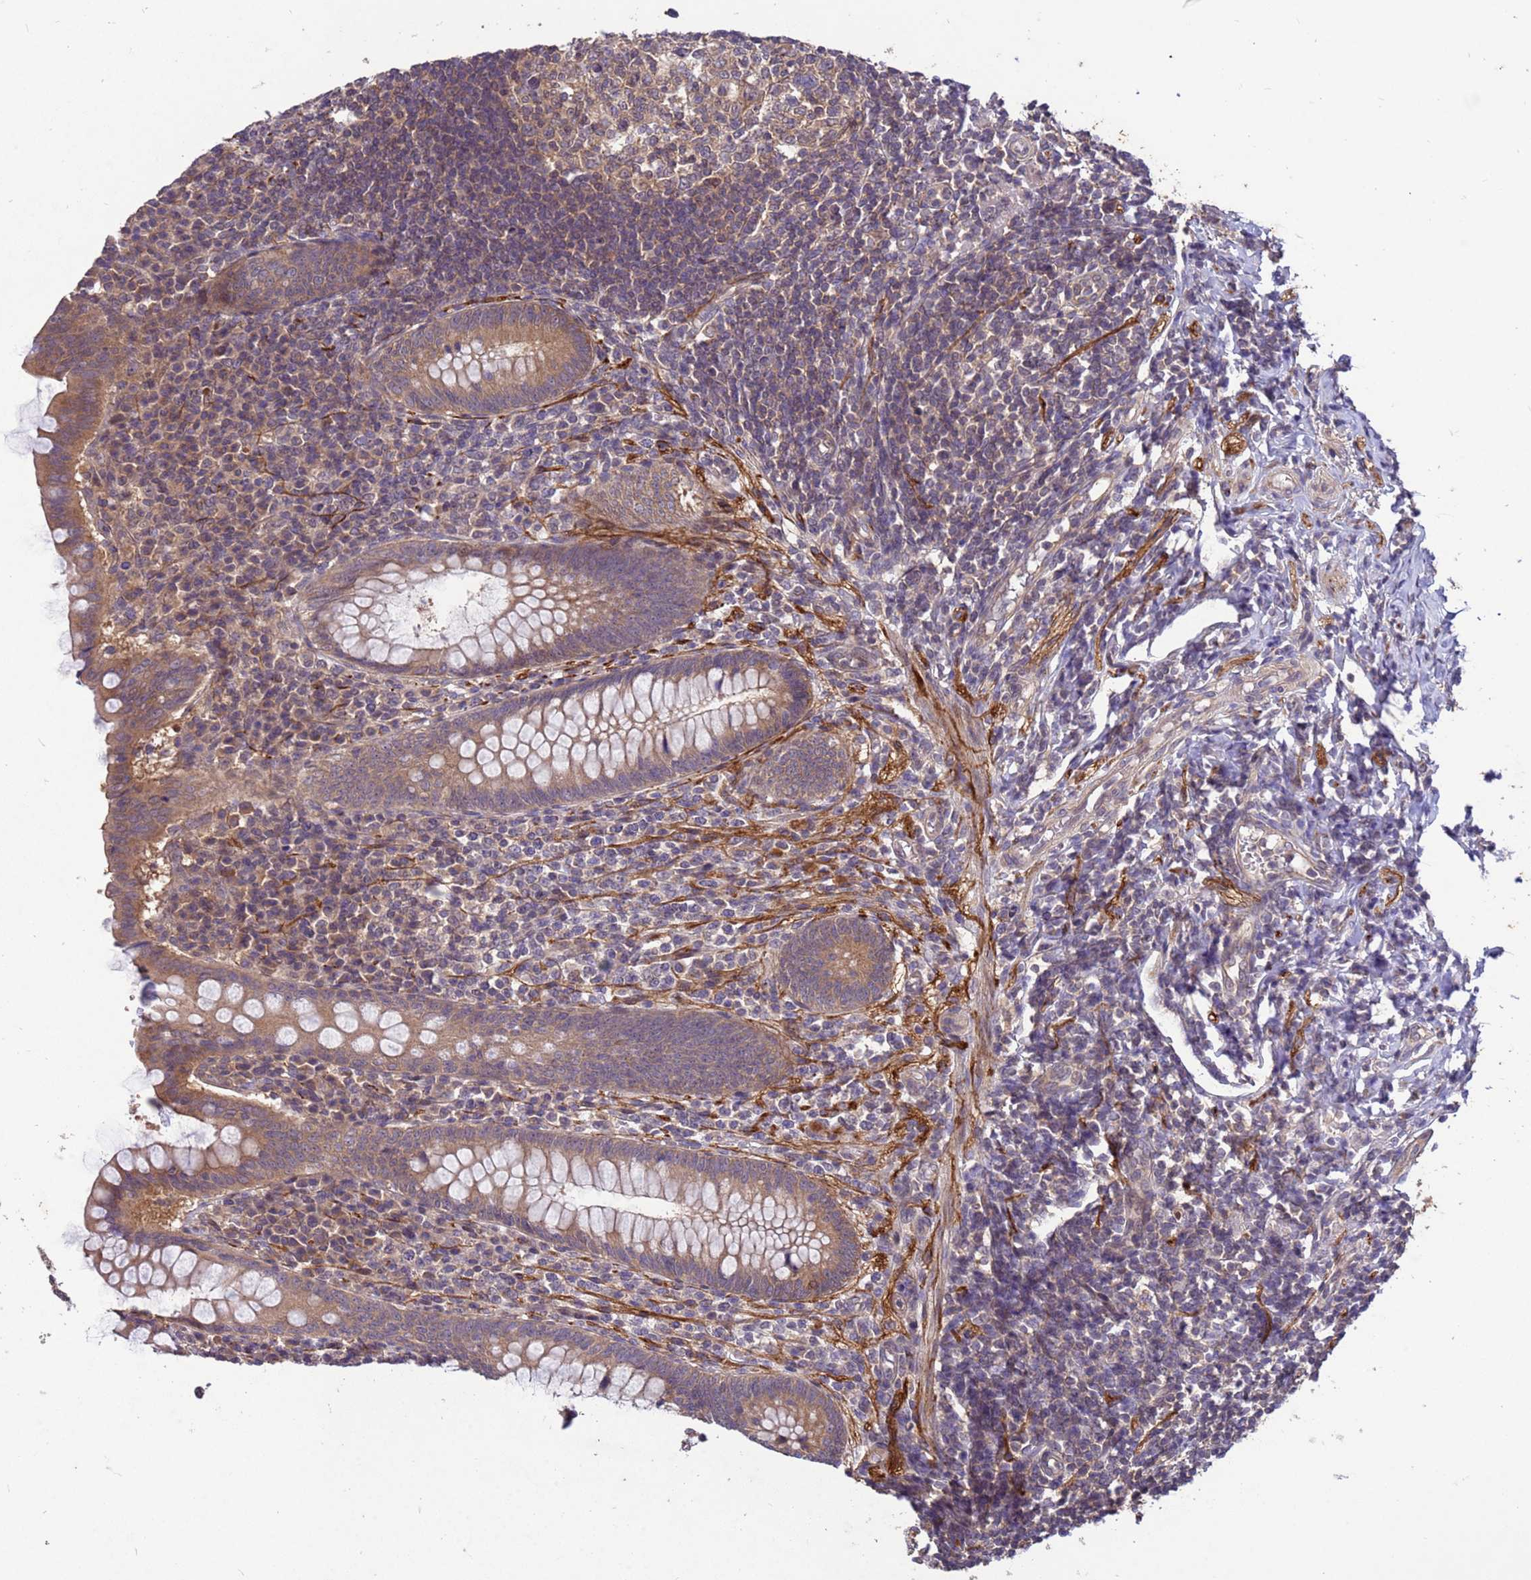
{"staining": {"intensity": "moderate", "quantity": ">75%", "location": "cytoplasmic/membranous"}, "tissue": "appendix", "cell_type": "Glandular cells", "image_type": "normal", "snomed": [{"axis": "morphology", "description": "Normal tissue, NOS"}, {"axis": "topography", "description": "Appendix"}], "caption": "Protein expression analysis of benign human appendix reveals moderate cytoplasmic/membranous positivity in approximately >75% of glandular cells. (IHC, brightfield microscopy, high magnification).", "gene": "PPP2CA", "patient": {"sex": "female", "age": 33}}